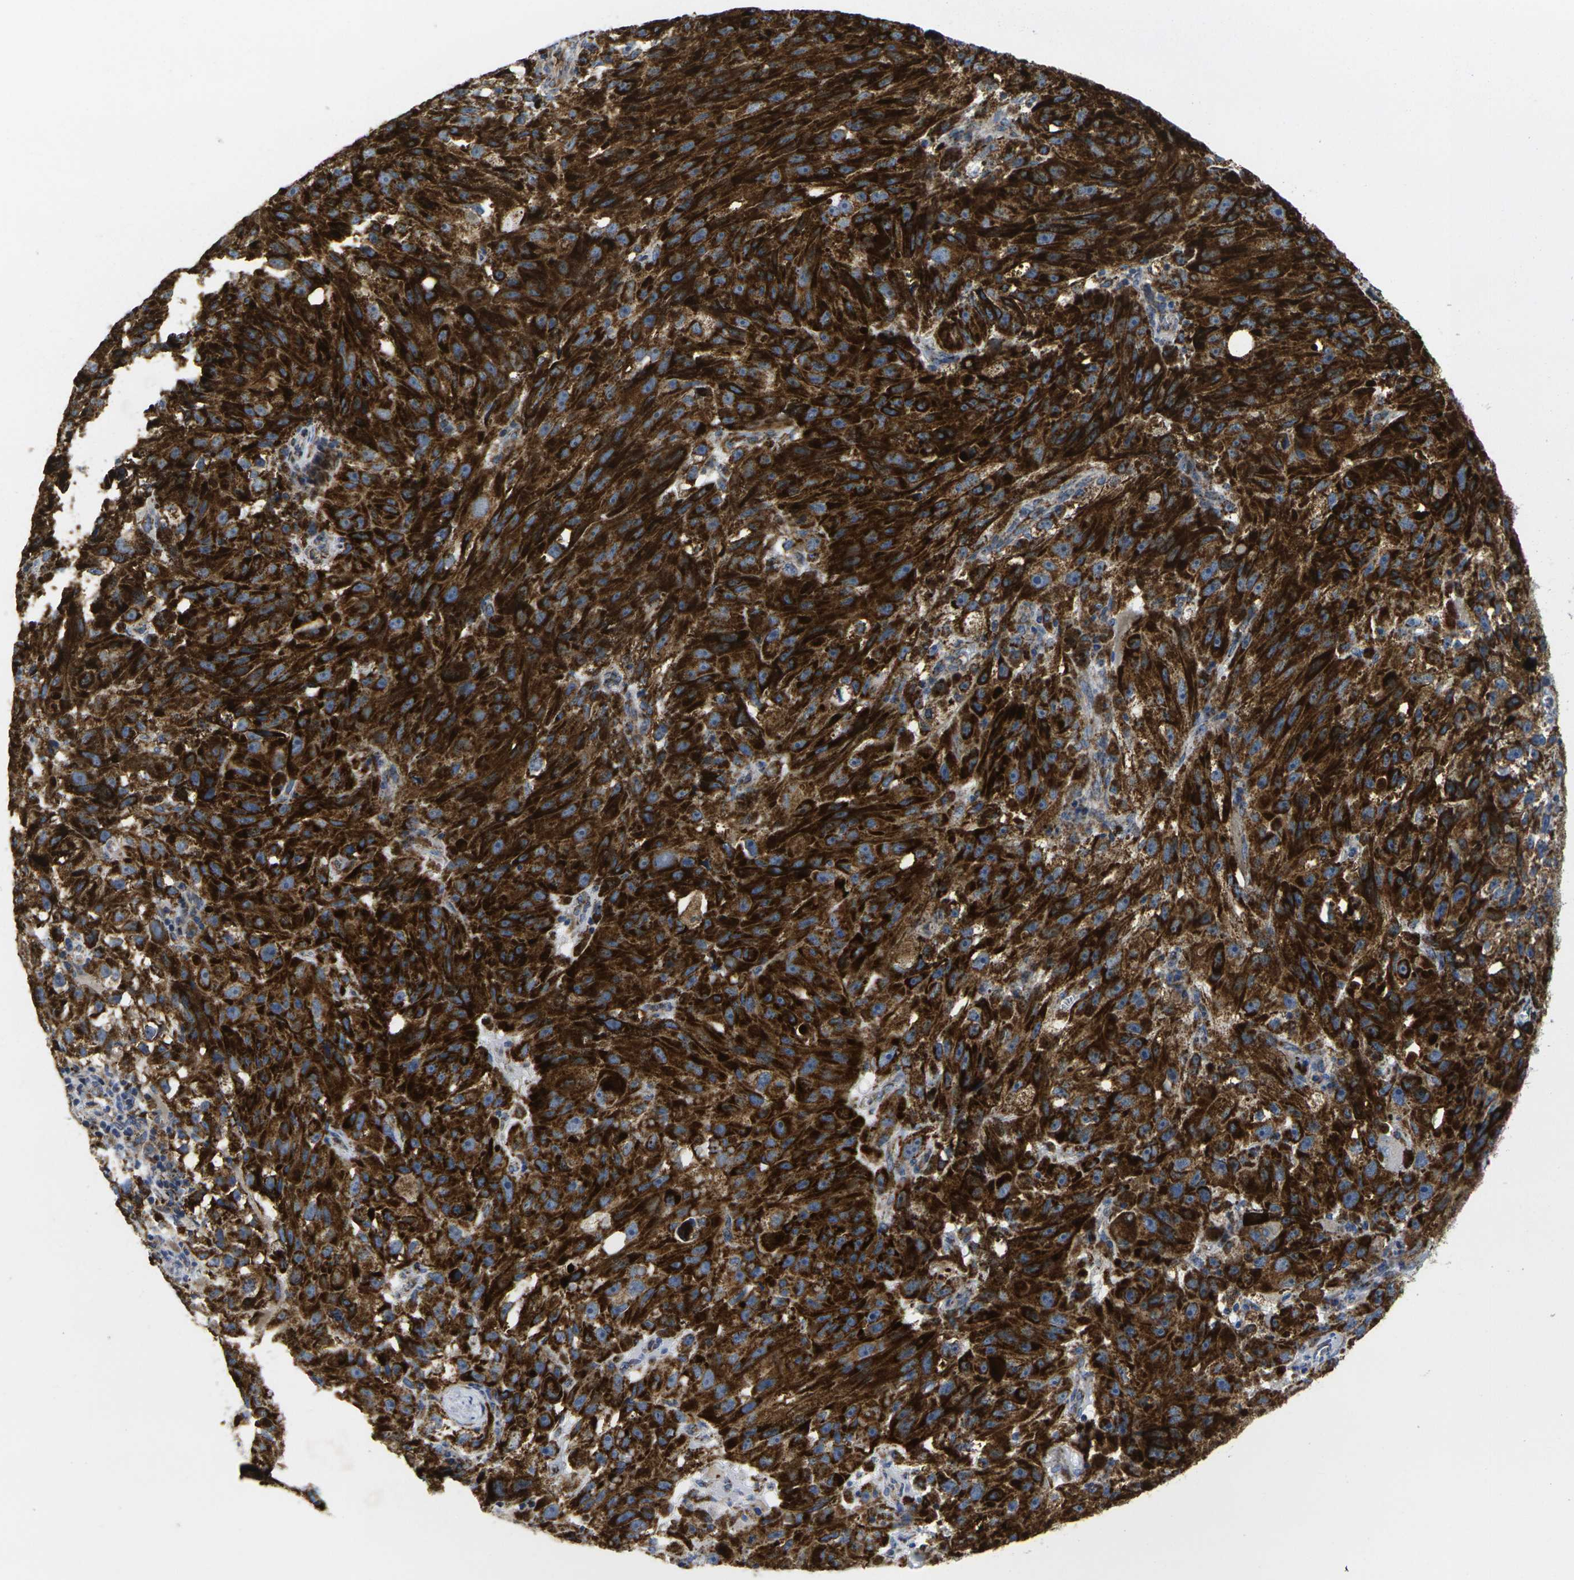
{"staining": {"intensity": "strong", "quantity": ">75%", "location": "cytoplasmic/membranous"}, "tissue": "melanoma", "cell_type": "Tumor cells", "image_type": "cancer", "snomed": [{"axis": "morphology", "description": "Malignant melanoma, NOS"}, {"axis": "topography", "description": "Skin"}], "caption": "Brown immunohistochemical staining in human melanoma shows strong cytoplasmic/membranous staining in about >75% of tumor cells. The staining was performed using DAB (3,3'-diaminobenzidine) to visualize the protein expression in brown, while the nuclei were stained in blue with hematoxylin (Magnification: 20x).", "gene": "P2RY11", "patient": {"sex": "female", "age": 104}}